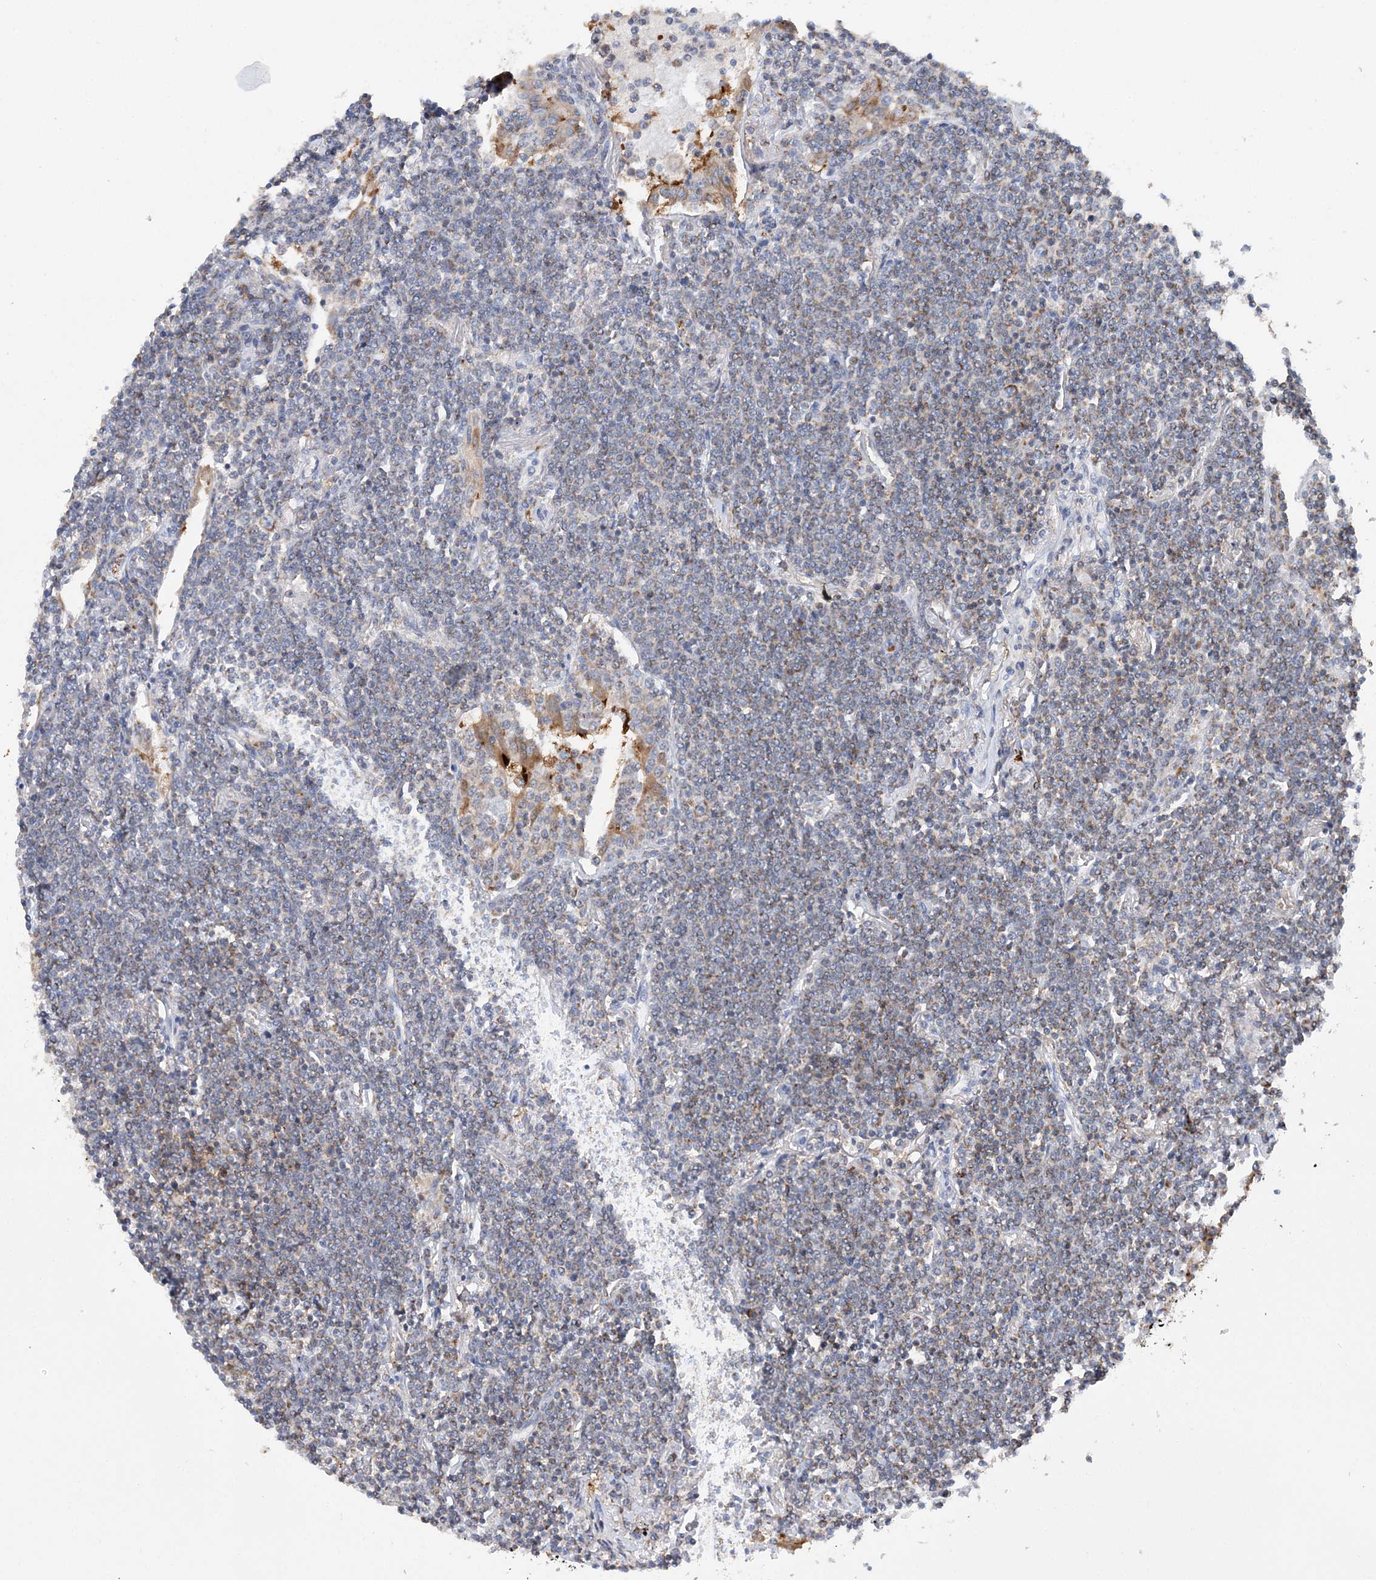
{"staining": {"intensity": "weak", "quantity": "25%-75%", "location": "cytoplasmic/membranous"}, "tissue": "lymphoma", "cell_type": "Tumor cells", "image_type": "cancer", "snomed": [{"axis": "morphology", "description": "Malignant lymphoma, non-Hodgkin's type, Low grade"}, {"axis": "topography", "description": "Lung"}], "caption": "Weak cytoplasmic/membranous positivity for a protein is present in about 25%-75% of tumor cells of lymphoma using immunohistochemistry.", "gene": "TTC32", "patient": {"sex": "female", "age": 71}}